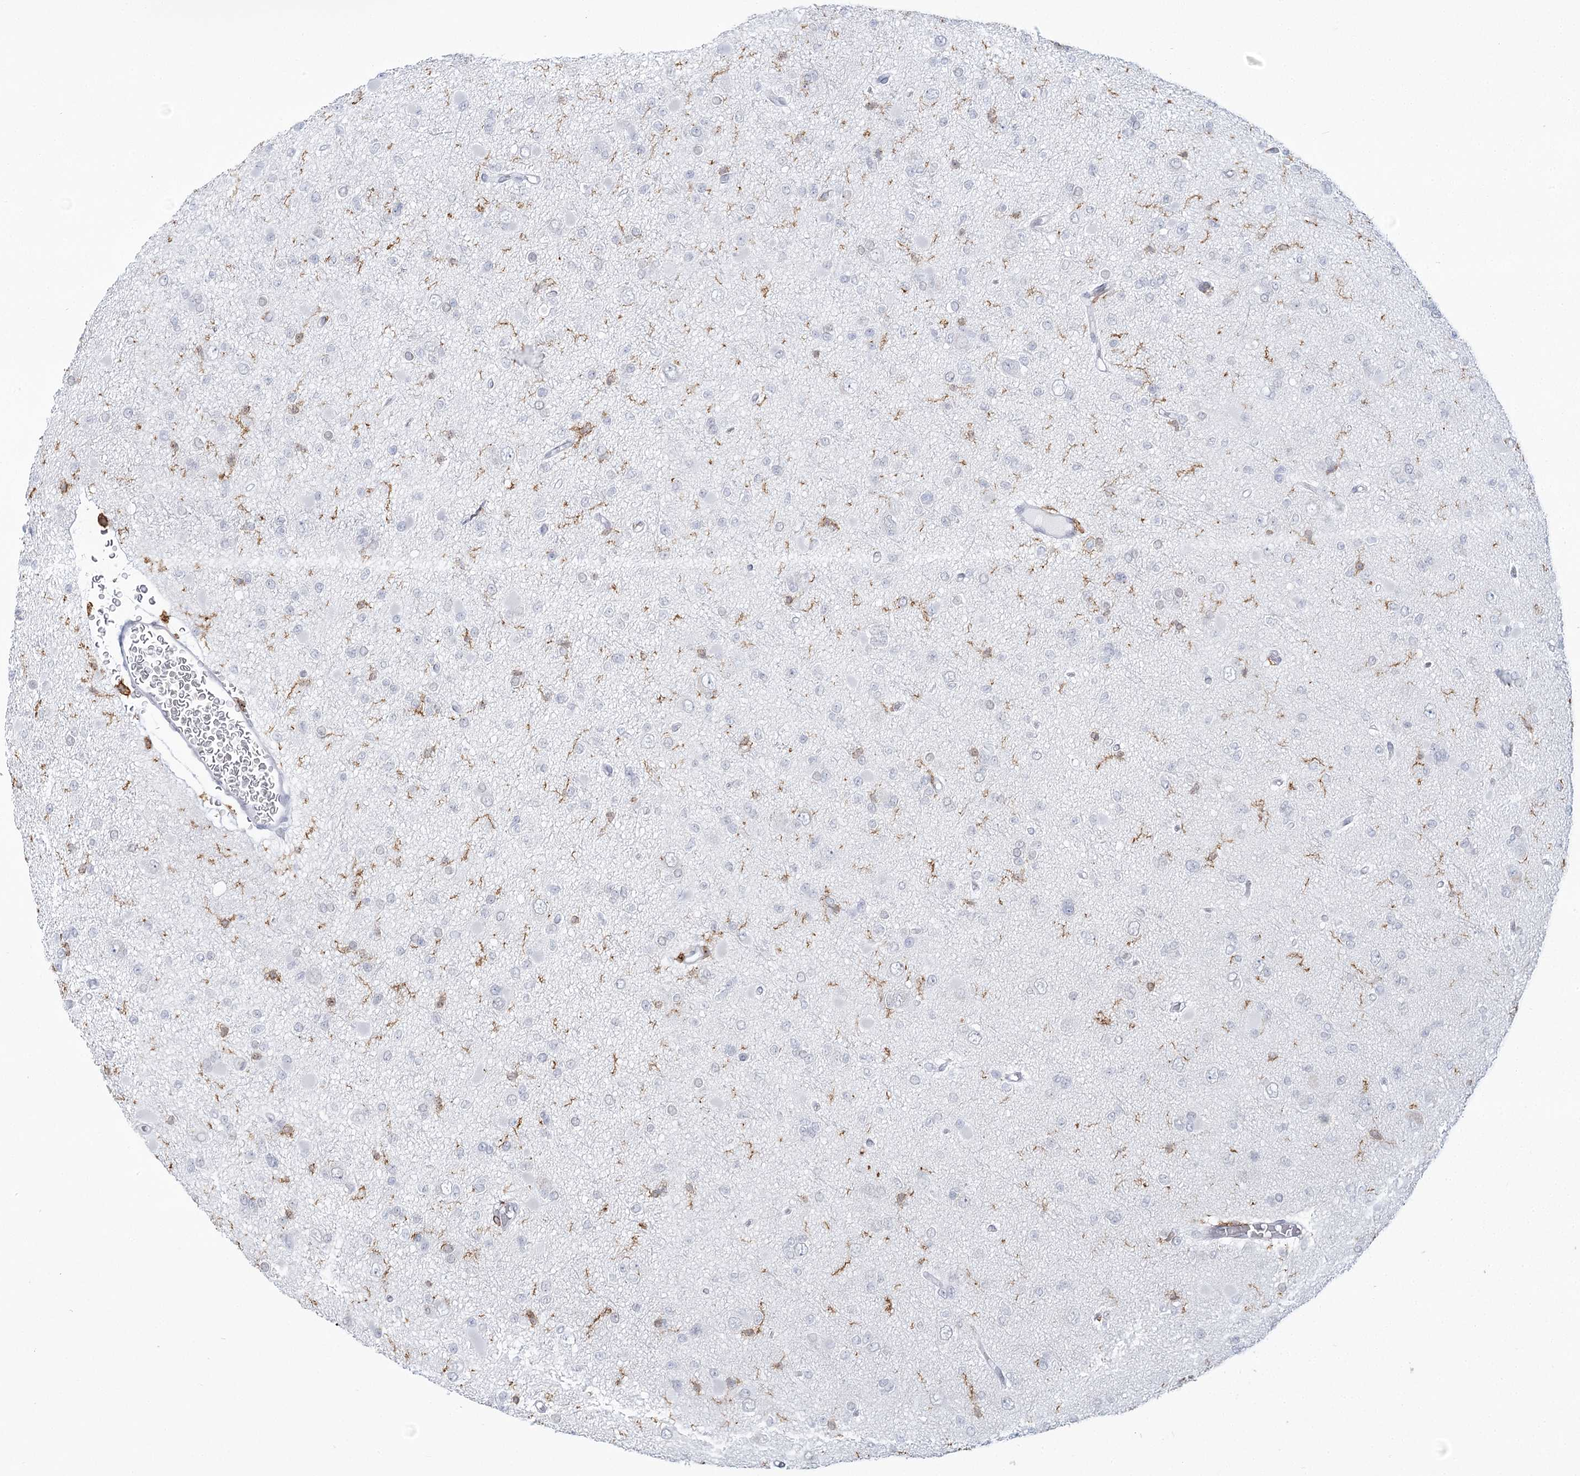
{"staining": {"intensity": "negative", "quantity": "none", "location": "none"}, "tissue": "glioma", "cell_type": "Tumor cells", "image_type": "cancer", "snomed": [{"axis": "morphology", "description": "Glioma, malignant, Low grade"}, {"axis": "topography", "description": "Brain"}], "caption": "Image shows no significant protein positivity in tumor cells of glioma.", "gene": "C11orf1", "patient": {"sex": "female", "age": 22}}